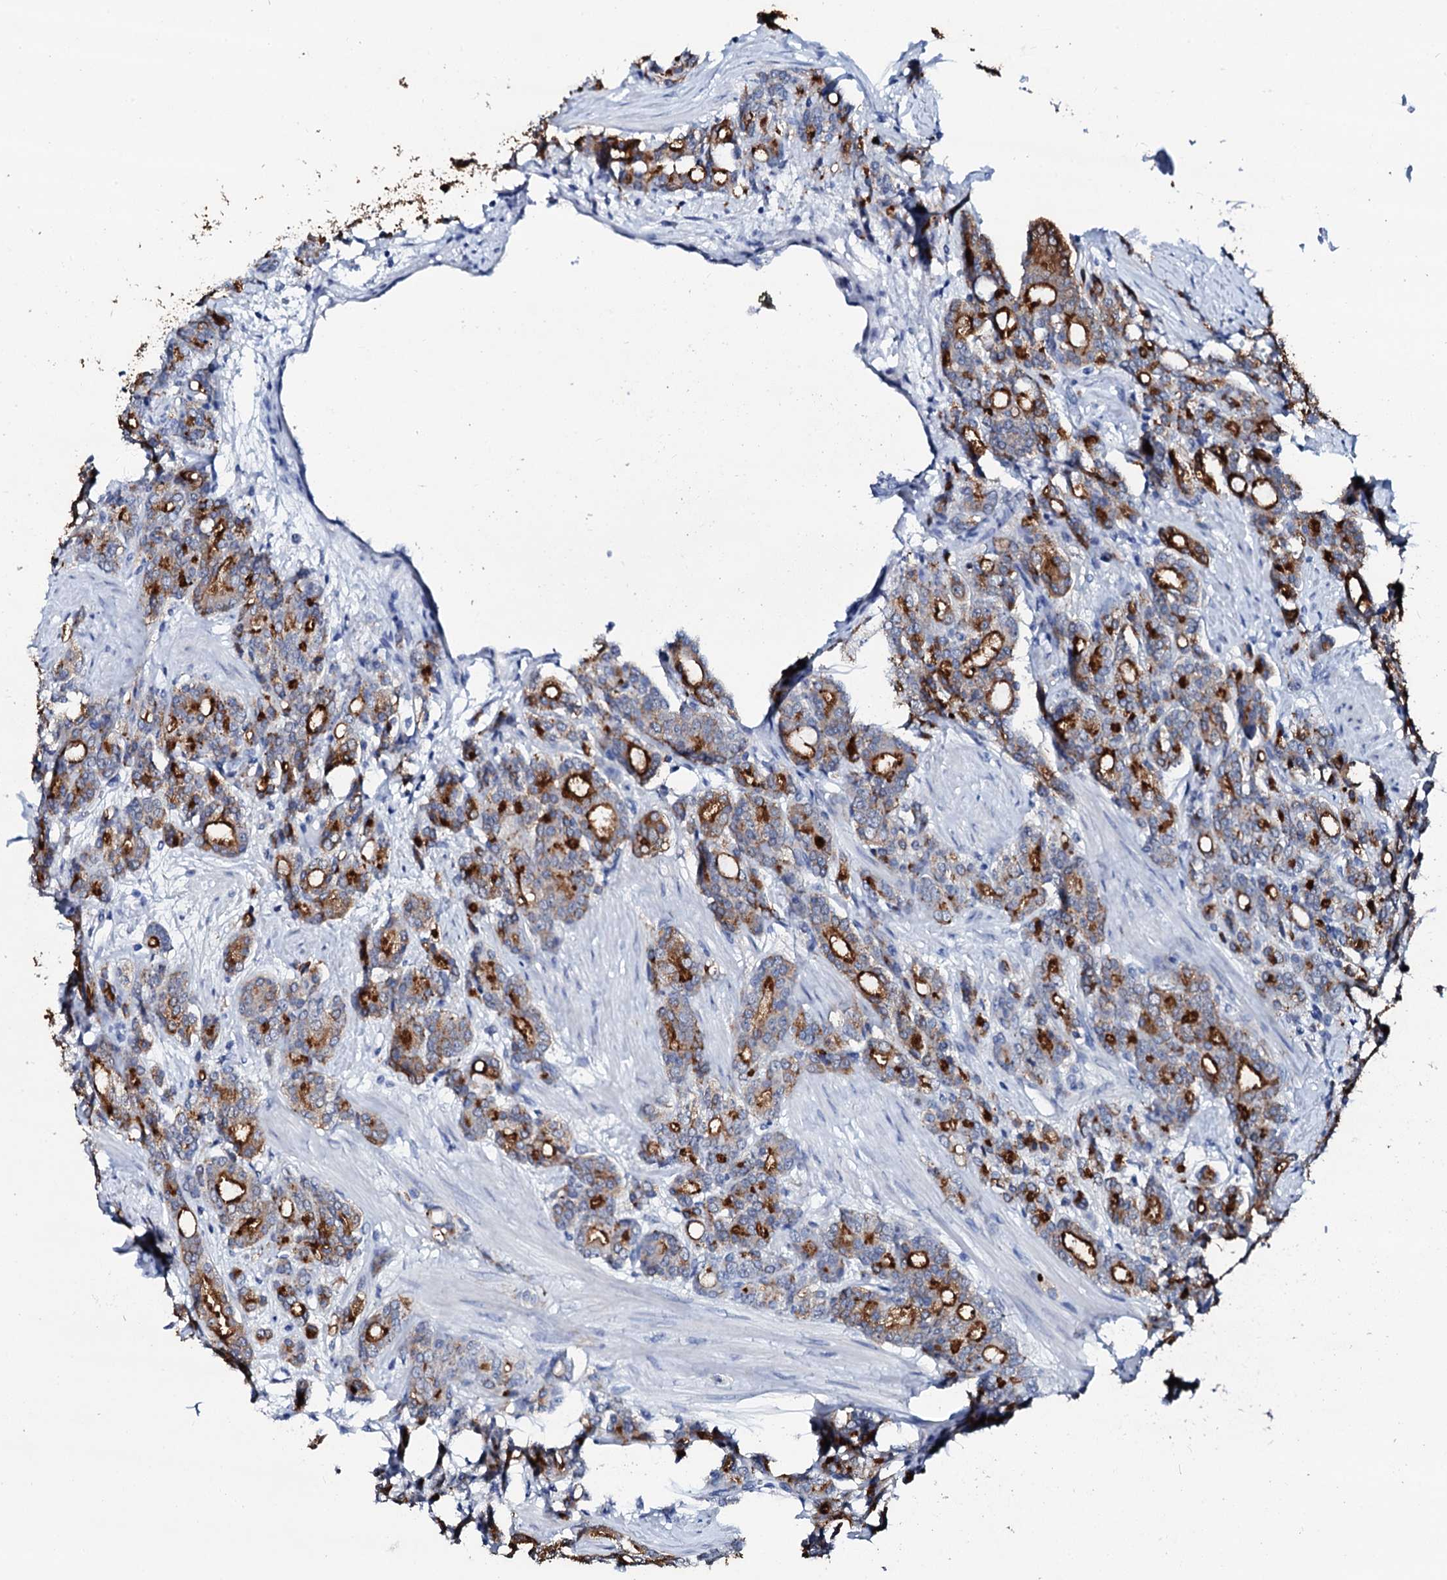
{"staining": {"intensity": "strong", "quantity": ">75%", "location": "cytoplasmic/membranous"}, "tissue": "prostate cancer", "cell_type": "Tumor cells", "image_type": "cancer", "snomed": [{"axis": "morphology", "description": "Adenocarcinoma, High grade"}, {"axis": "topography", "description": "Prostate"}], "caption": "The histopathology image exhibits immunohistochemical staining of high-grade adenocarcinoma (prostate). There is strong cytoplasmic/membranous staining is seen in about >75% of tumor cells.", "gene": "SPATA19", "patient": {"sex": "male", "age": 62}}